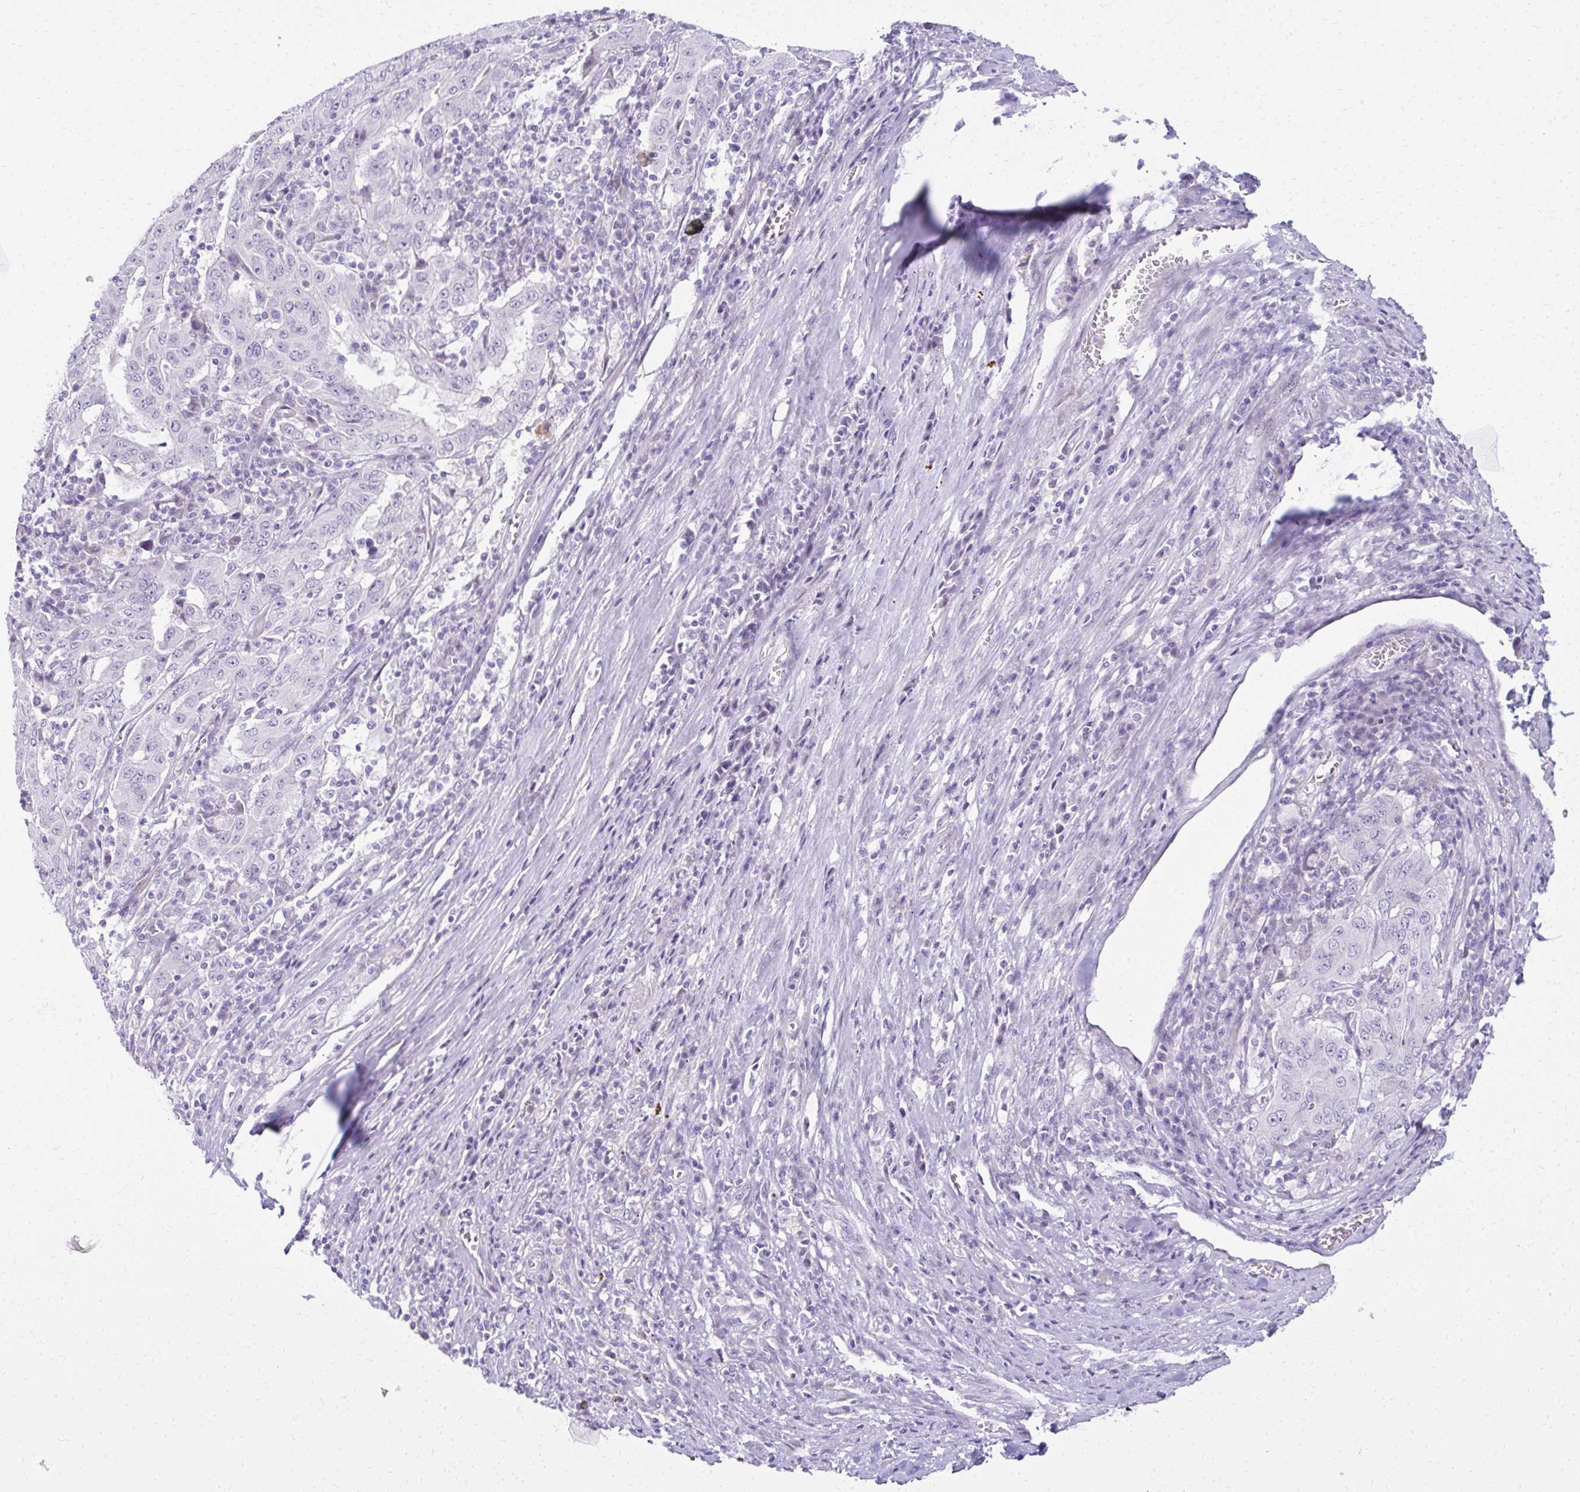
{"staining": {"intensity": "negative", "quantity": "none", "location": "none"}, "tissue": "pancreatic cancer", "cell_type": "Tumor cells", "image_type": "cancer", "snomed": [{"axis": "morphology", "description": "Adenocarcinoma, NOS"}, {"axis": "topography", "description": "Pancreas"}], "caption": "This is an immunohistochemistry (IHC) histopathology image of pancreatic cancer (adenocarcinoma). There is no expression in tumor cells.", "gene": "PRAP1", "patient": {"sex": "male", "age": 63}}